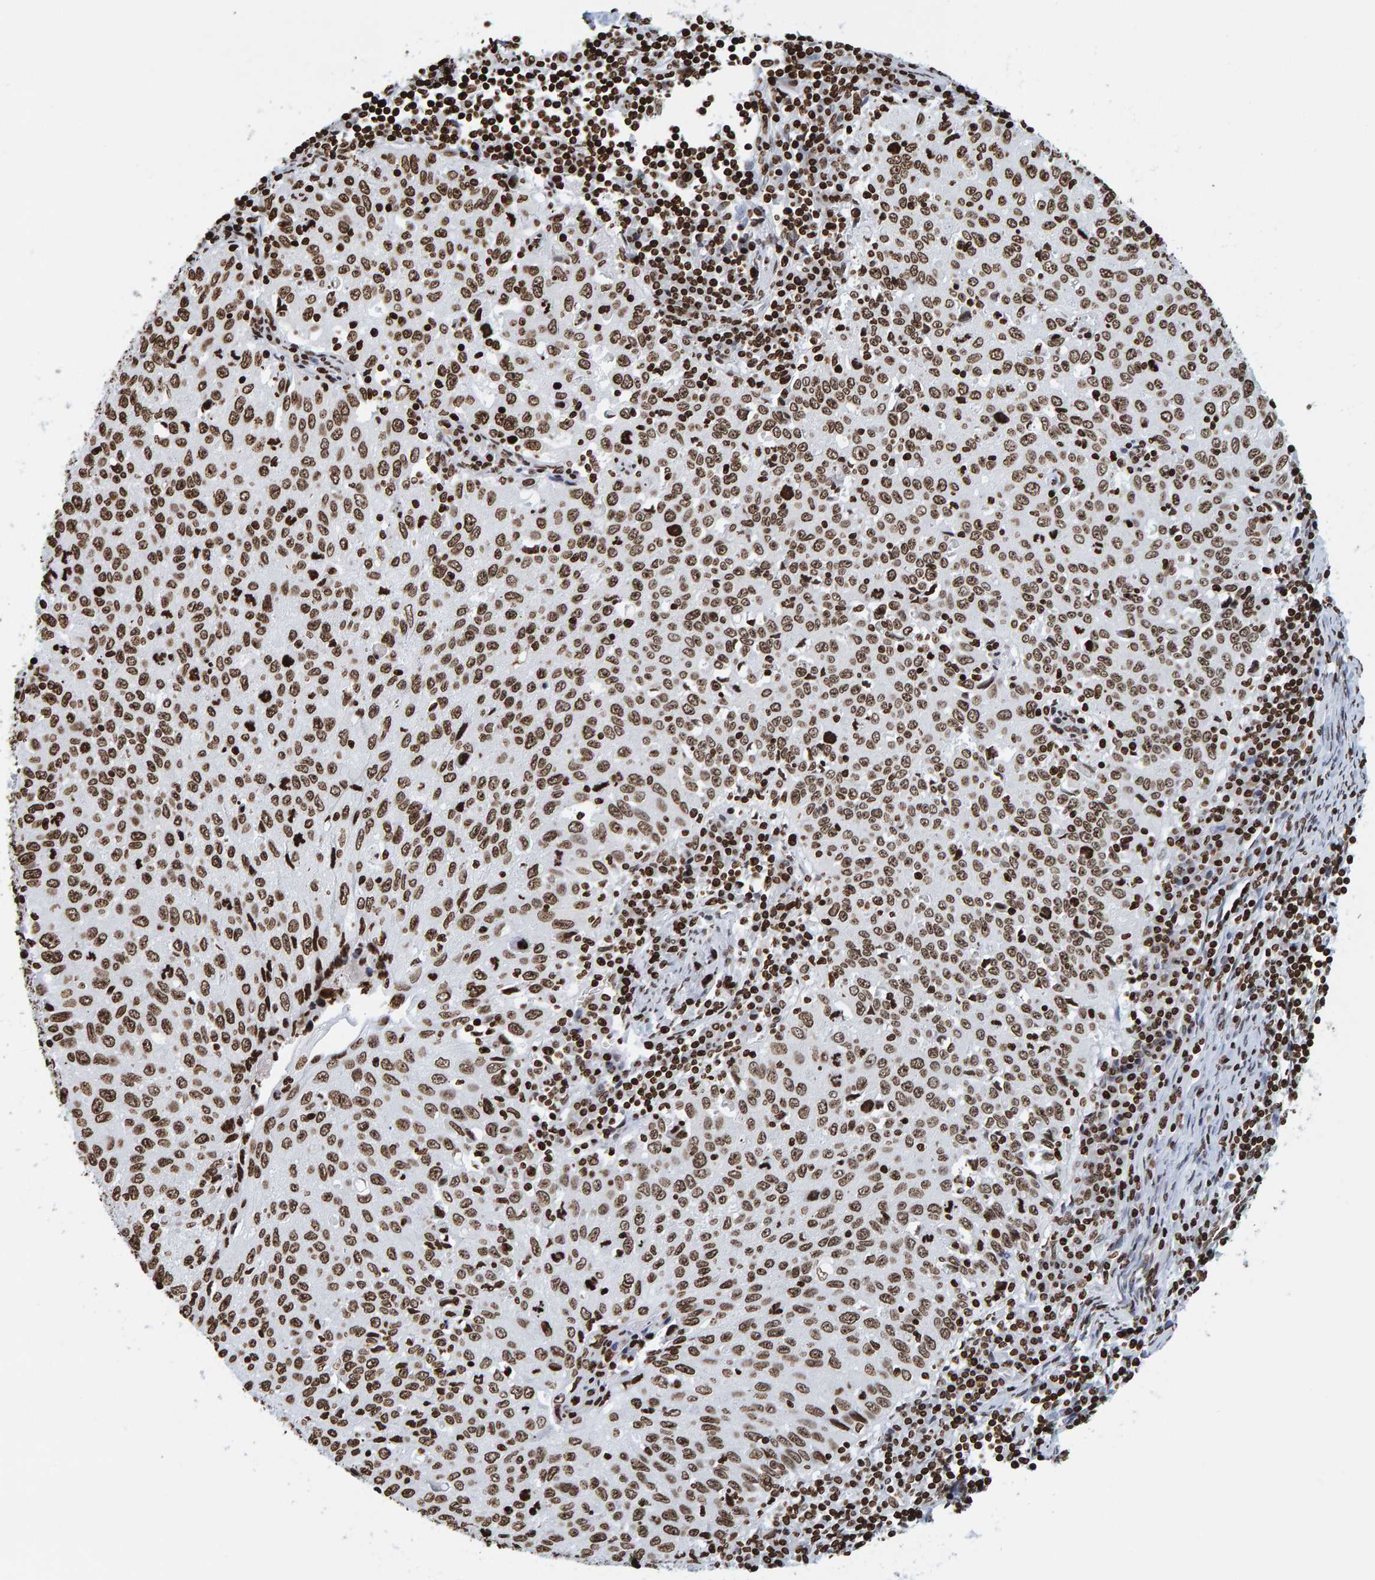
{"staining": {"intensity": "moderate", "quantity": ">75%", "location": "nuclear"}, "tissue": "cervical cancer", "cell_type": "Tumor cells", "image_type": "cancer", "snomed": [{"axis": "morphology", "description": "Squamous cell carcinoma, NOS"}, {"axis": "topography", "description": "Cervix"}], "caption": "Cervical cancer was stained to show a protein in brown. There is medium levels of moderate nuclear staining in approximately >75% of tumor cells. Nuclei are stained in blue.", "gene": "BRF2", "patient": {"sex": "female", "age": 53}}